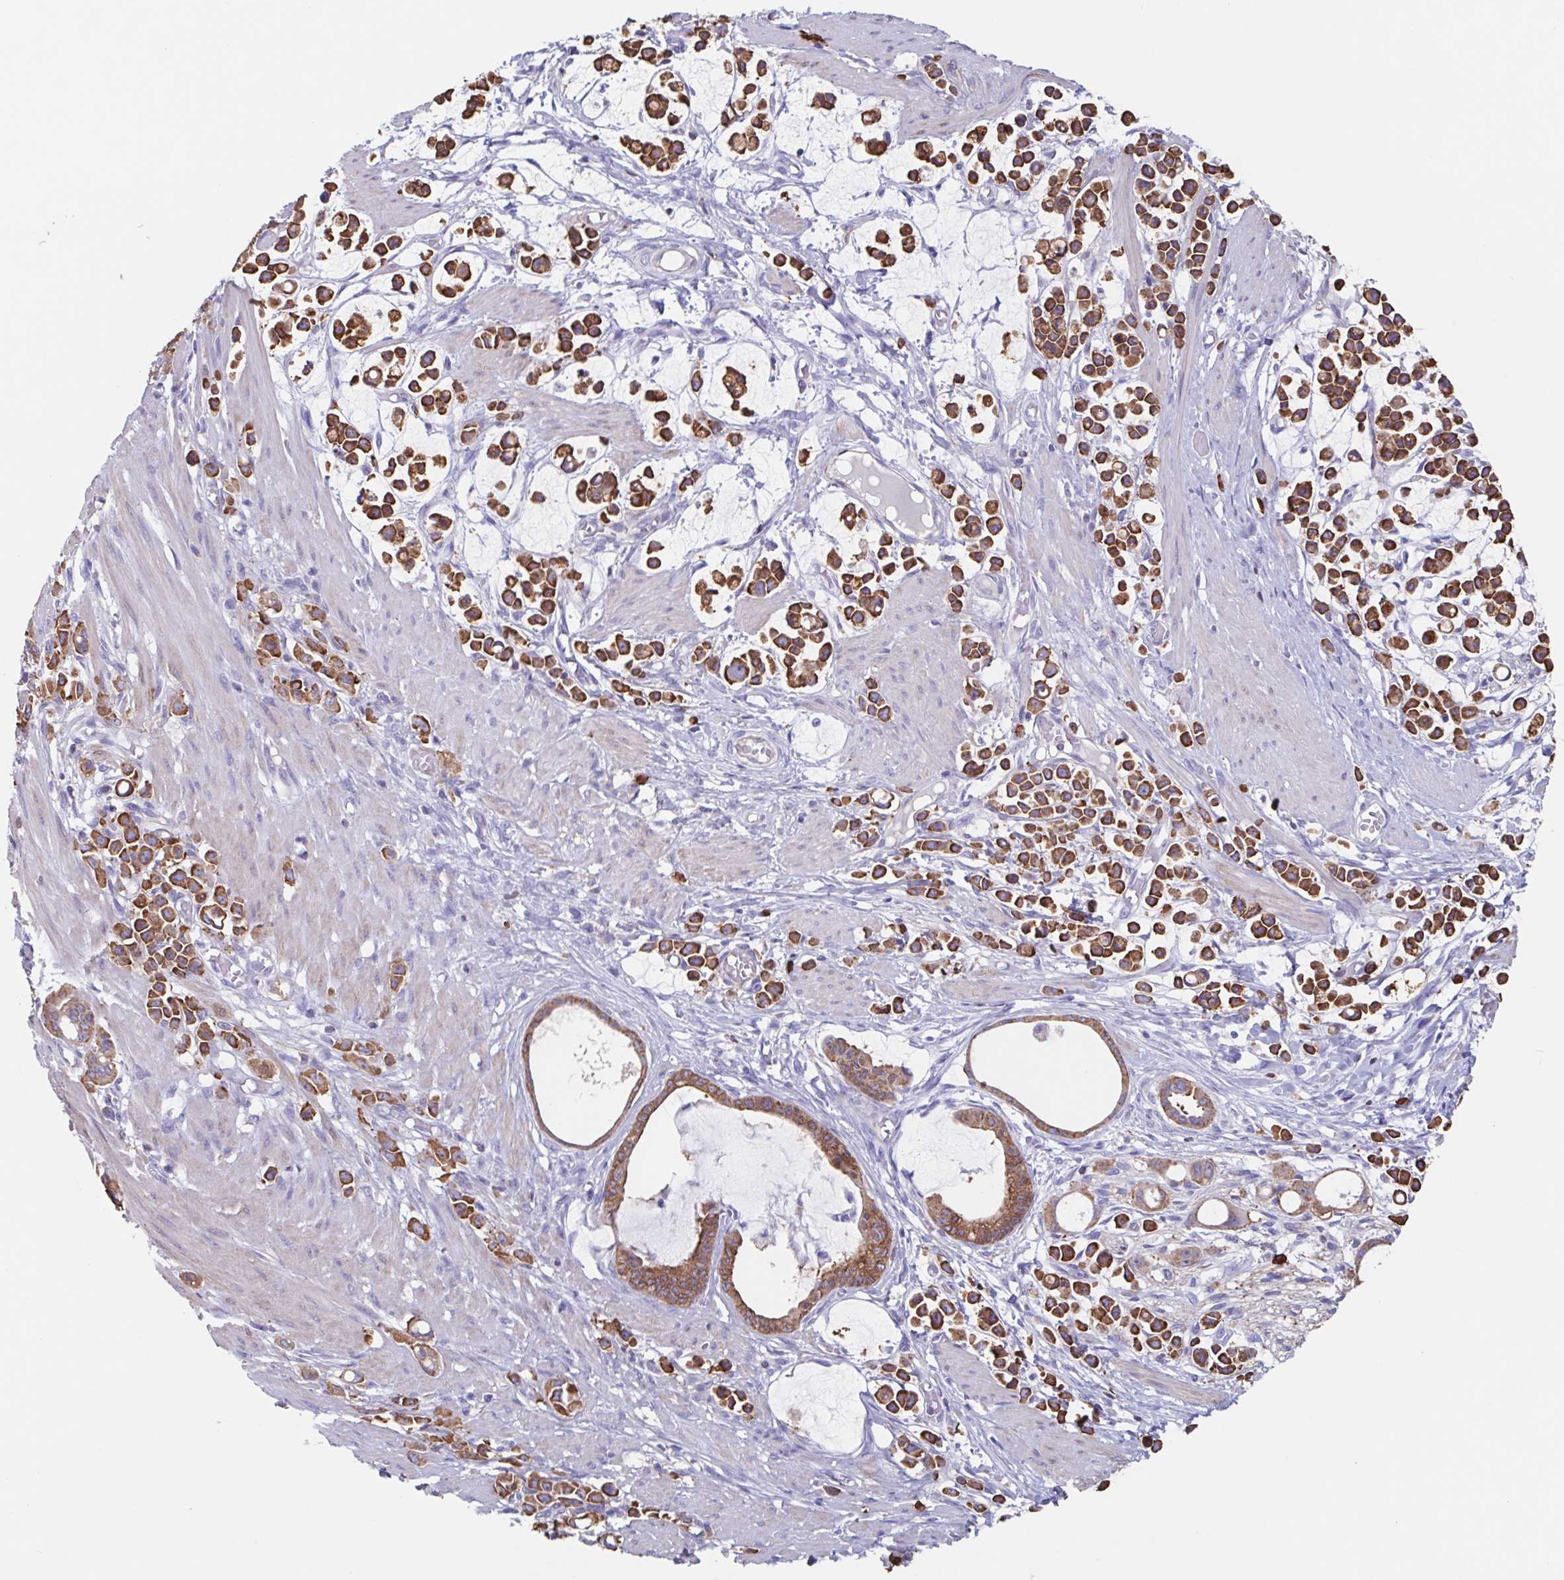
{"staining": {"intensity": "strong", "quantity": ">75%", "location": "cytoplasmic/membranous"}, "tissue": "stomach cancer", "cell_type": "Tumor cells", "image_type": "cancer", "snomed": [{"axis": "morphology", "description": "Adenocarcinoma, NOS"}, {"axis": "topography", "description": "Stomach"}], "caption": "Strong cytoplasmic/membranous staining is appreciated in approximately >75% of tumor cells in stomach cancer (adenocarcinoma). (IHC, brightfield microscopy, high magnification).", "gene": "TPD52", "patient": {"sex": "male", "age": 82}}